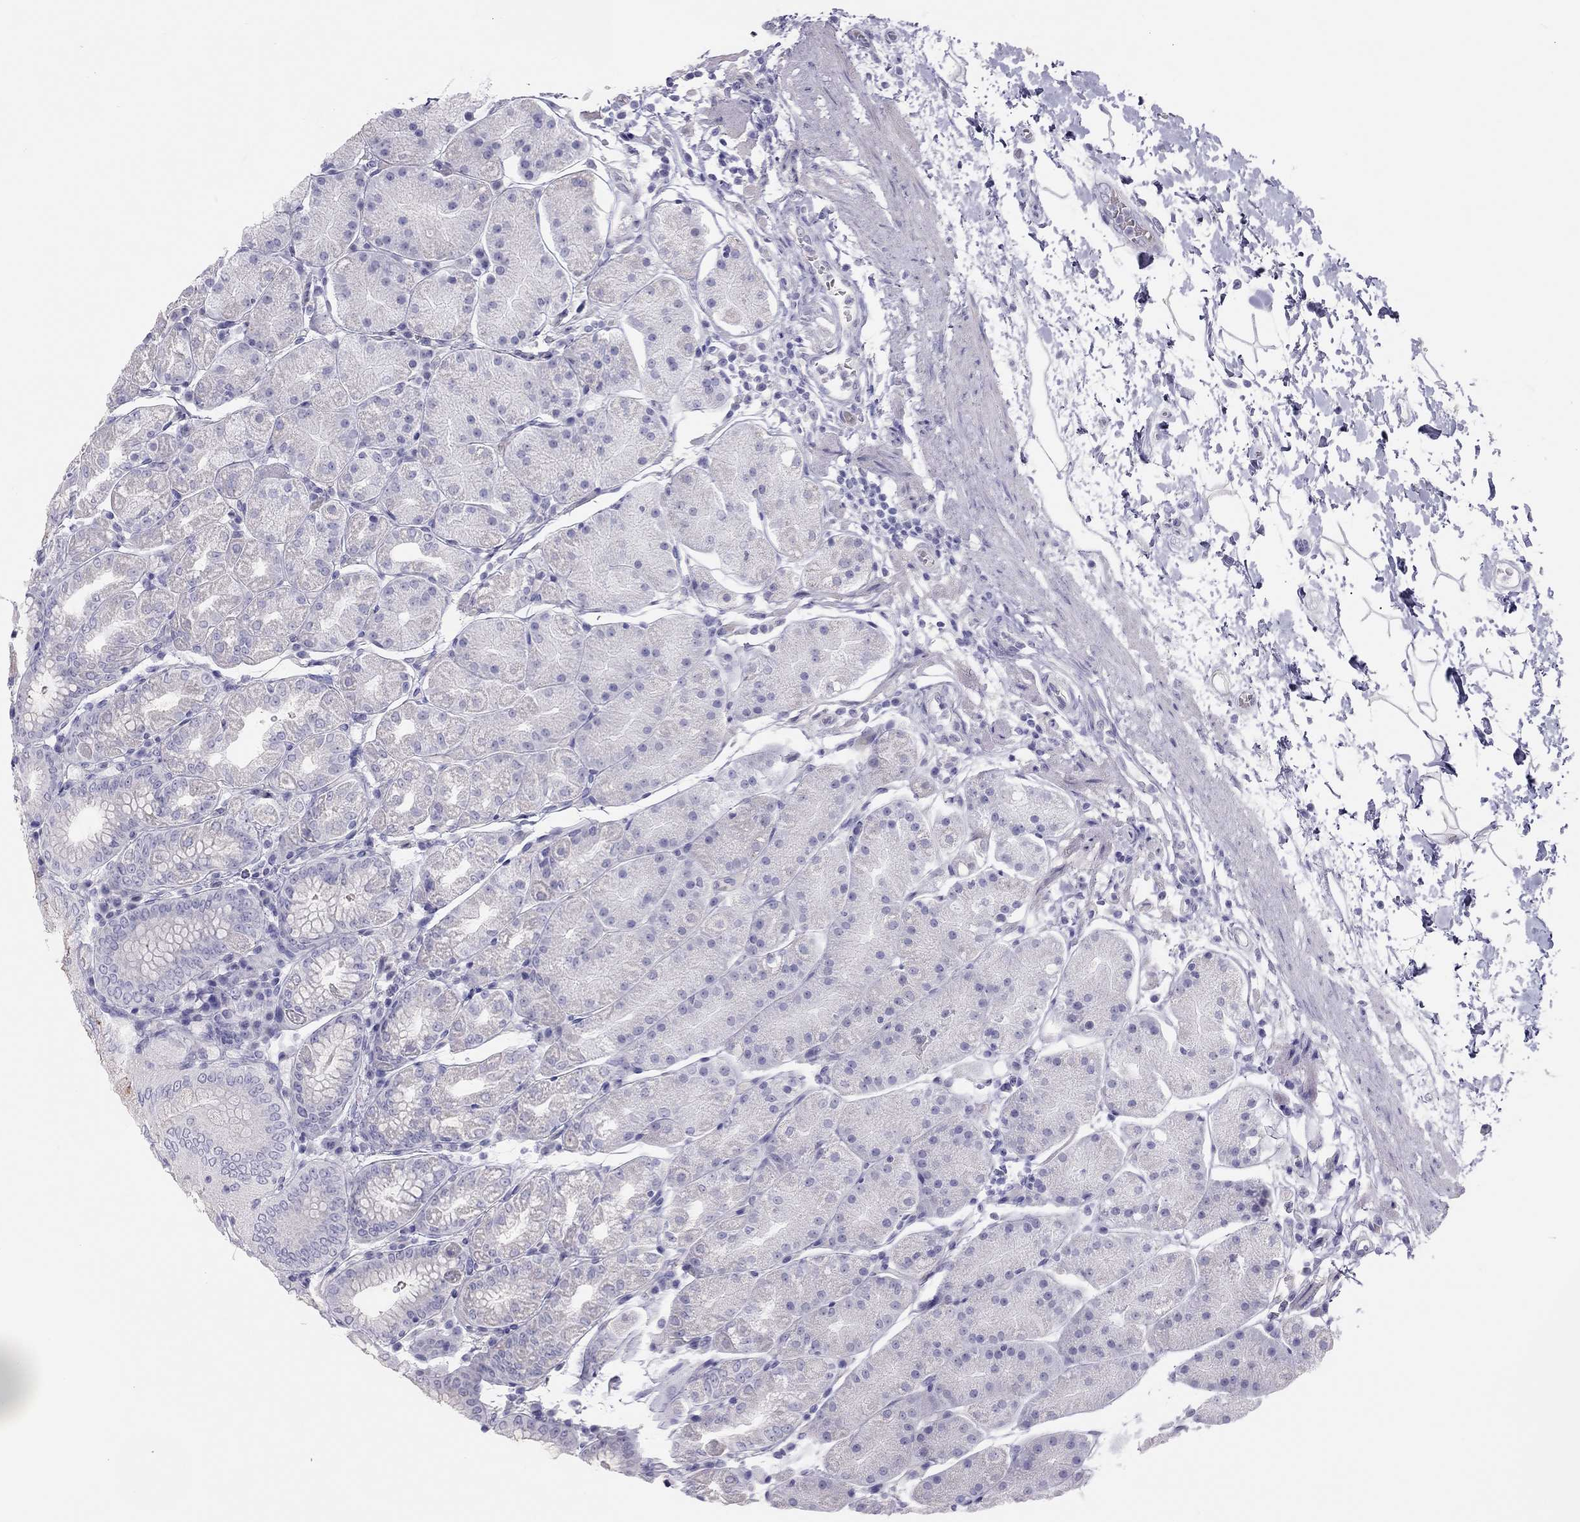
{"staining": {"intensity": "negative", "quantity": "none", "location": "none"}, "tissue": "stomach", "cell_type": "Glandular cells", "image_type": "normal", "snomed": [{"axis": "morphology", "description": "Normal tissue, NOS"}, {"axis": "topography", "description": "Stomach"}], "caption": "The histopathology image displays no staining of glandular cells in normal stomach.", "gene": "SPATA12", "patient": {"sex": "male", "age": 54}}